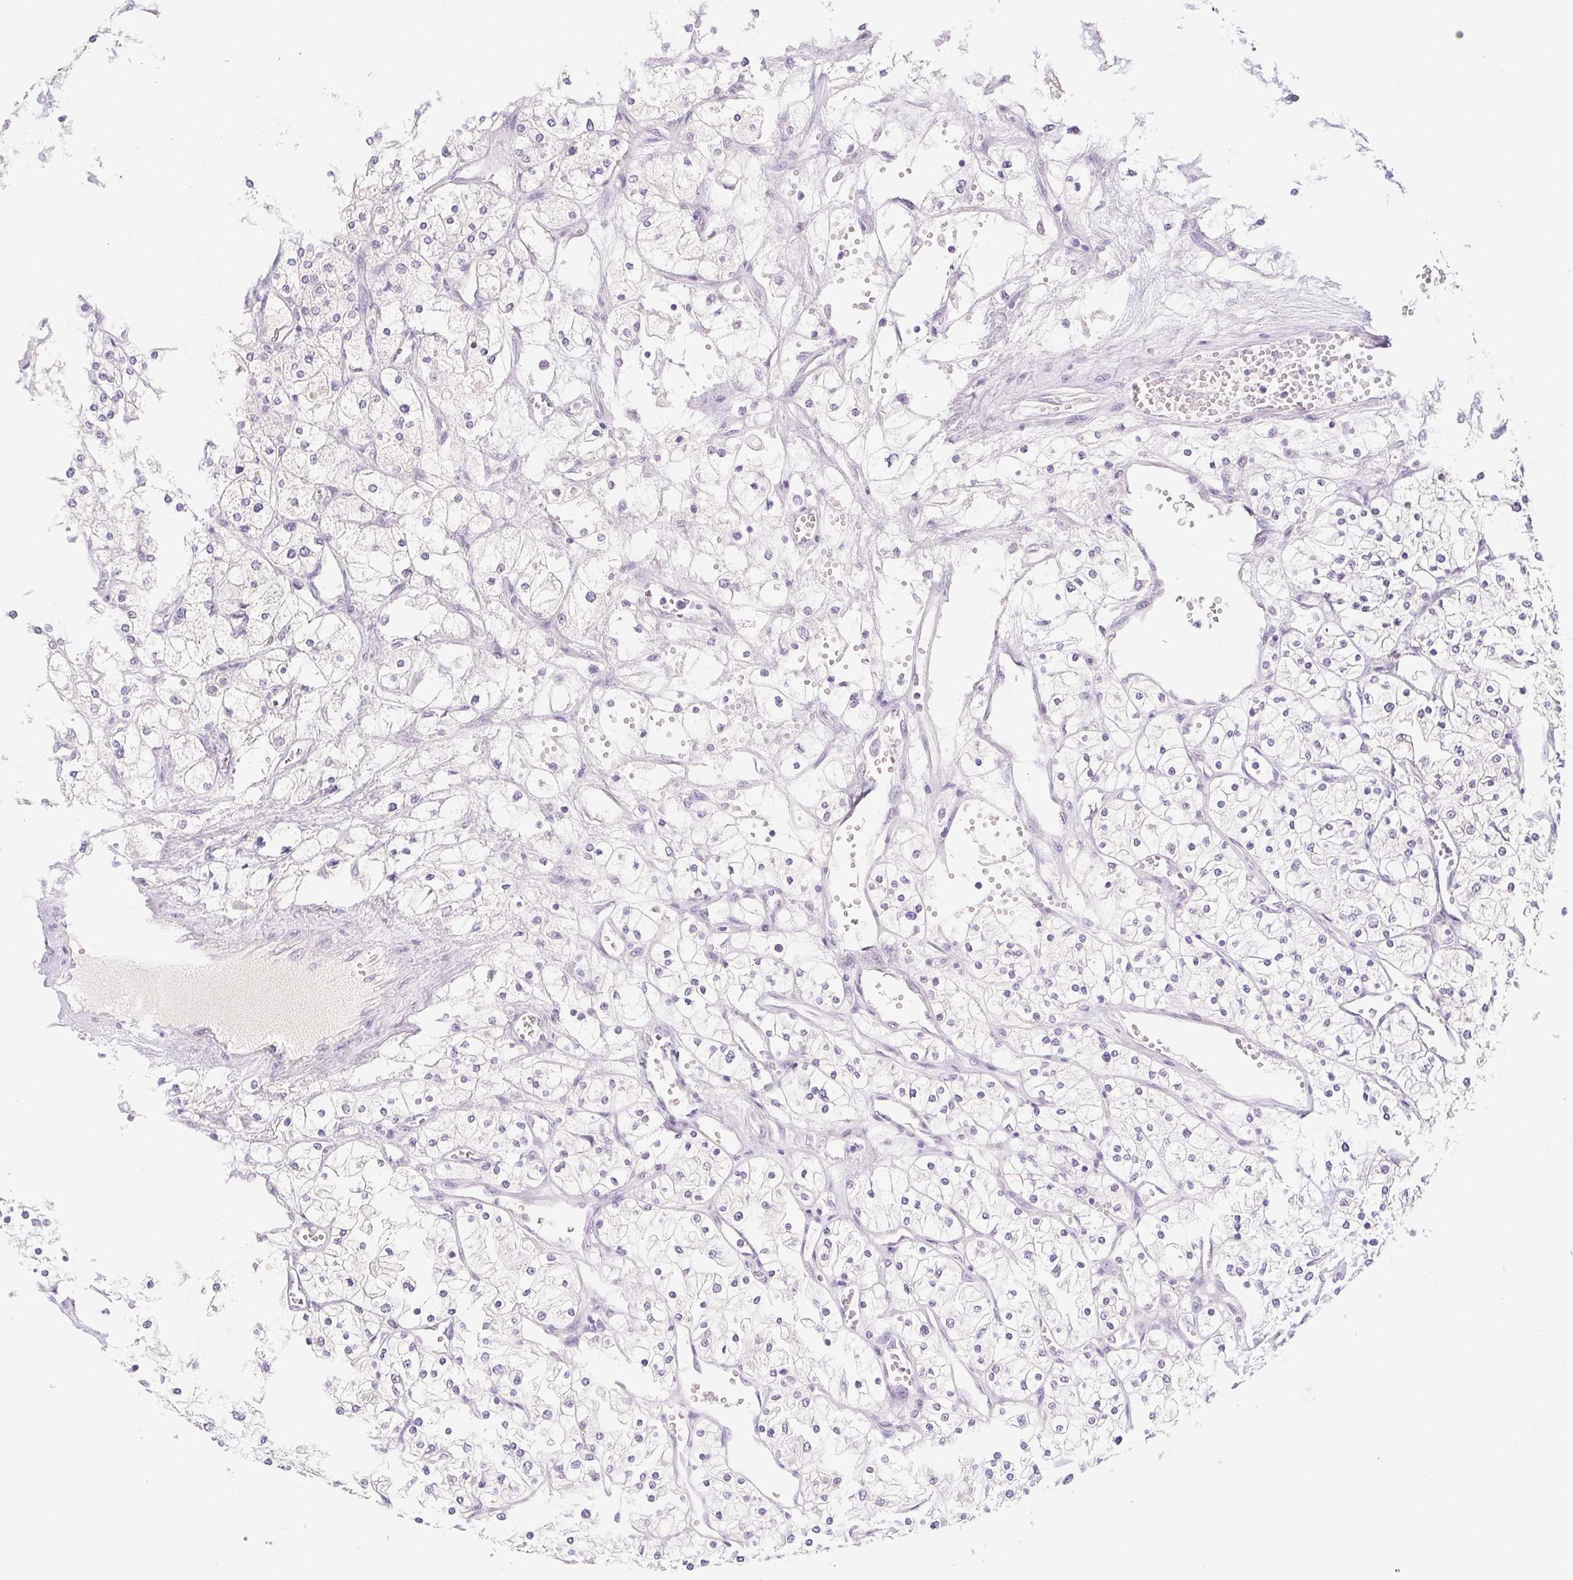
{"staining": {"intensity": "negative", "quantity": "none", "location": "none"}, "tissue": "renal cancer", "cell_type": "Tumor cells", "image_type": "cancer", "snomed": [{"axis": "morphology", "description": "Adenocarcinoma, NOS"}, {"axis": "topography", "description": "Kidney"}], "caption": "The histopathology image exhibits no significant positivity in tumor cells of renal cancer.", "gene": "ST8SIA3", "patient": {"sex": "male", "age": 80}}